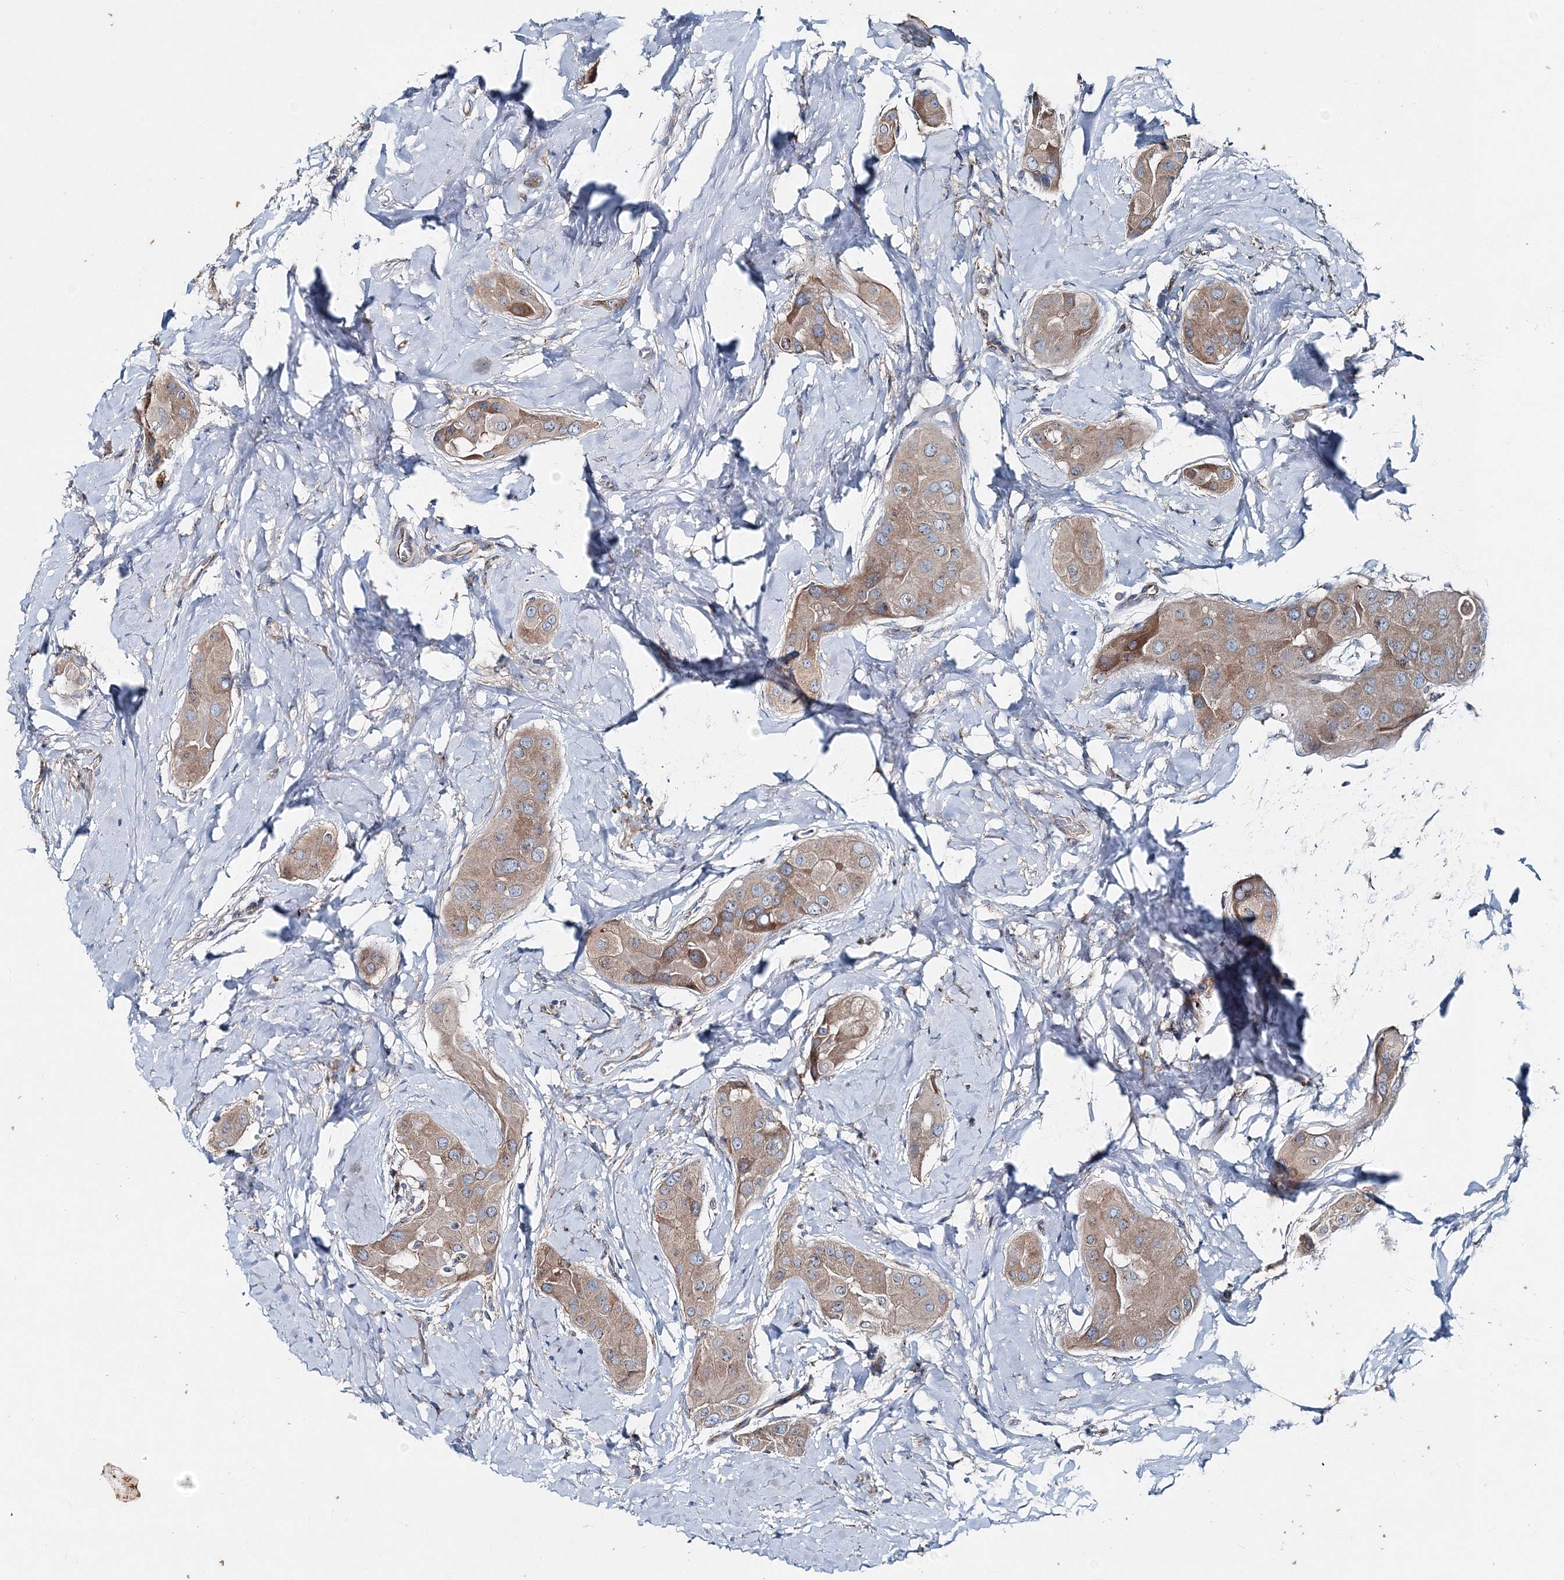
{"staining": {"intensity": "moderate", "quantity": ">75%", "location": "cytoplasmic/membranous"}, "tissue": "thyroid cancer", "cell_type": "Tumor cells", "image_type": "cancer", "snomed": [{"axis": "morphology", "description": "Papillary adenocarcinoma, NOS"}, {"axis": "topography", "description": "Thyroid gland"}], "caption": "Immunohistochemical staining of human thyroid cancer (papillary adenocarcinoma) exhibits medium levels of moderate cytoplasmic/membranous protein staining in about >75% of tumor cells.", "gene": "MPHOSPH9", "patient": {"sex": "male", "age": 33}}